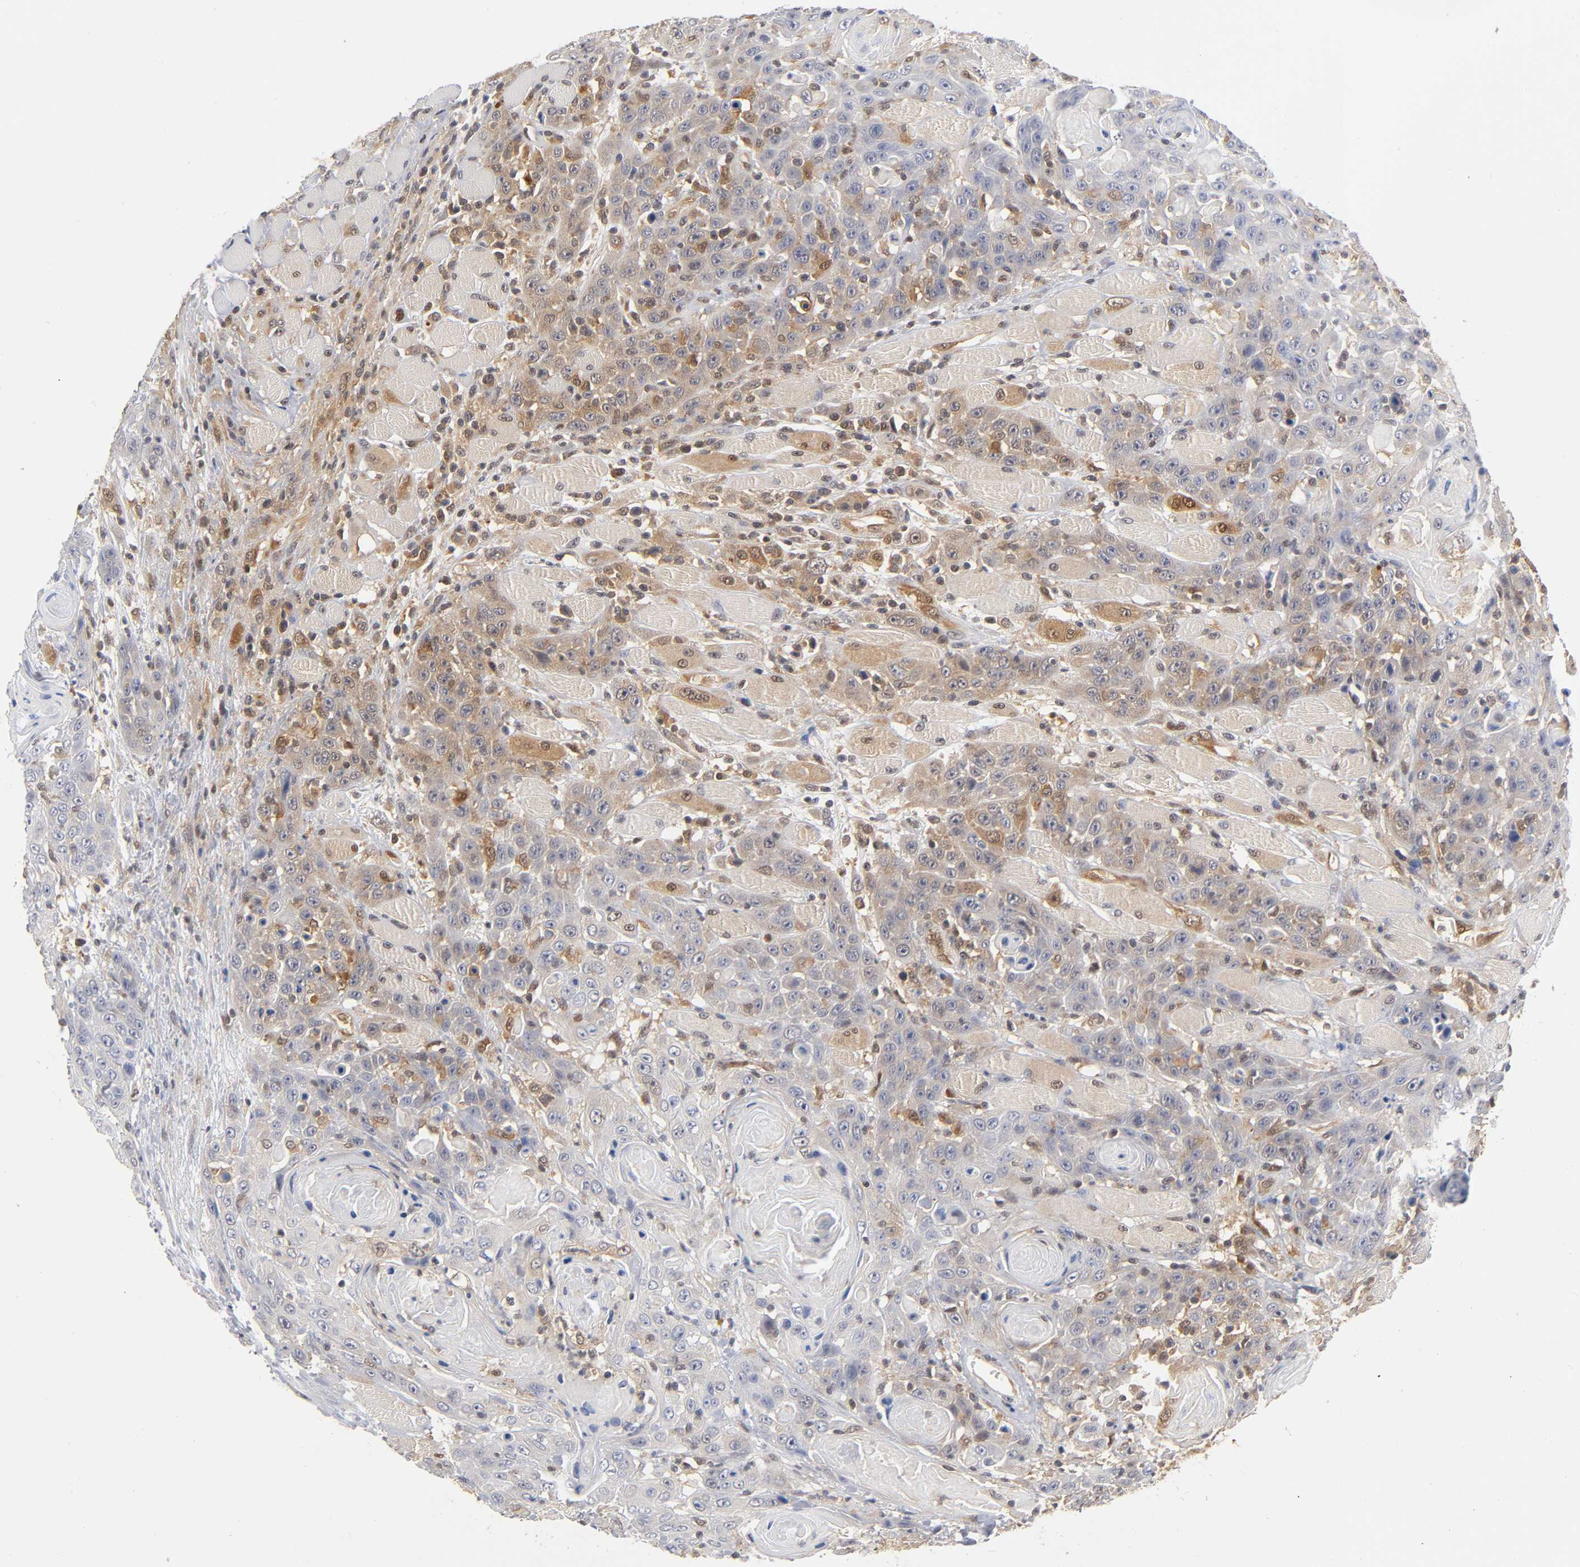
{"staining": {"intensity": "moderate", "quantity": "25%-75%", "location": "cytoplasmic/membranous"}, "tissue": "head and neck cancer", "cell_type": "Tumor cells", "image_type": "cancer", "snomed": [{"axis": "morphology", "description": "Squamous cell carcinoma, NOS"}, {"axis": "topography", "description": "Head-Neck"}], "caption": "The photomicrograph exhibits a brown stain indicating the presence of a protein in the cytoplasmic/membranous of tumor cells in head and neck cancer (squamous cell carcinoma). Using DAB (brown) and hematoxylin (blue) stains, captured at high magnification using brightfield microscopy.", "gene": "DFFB", "patient": {"sex": "female", "age": 84}}